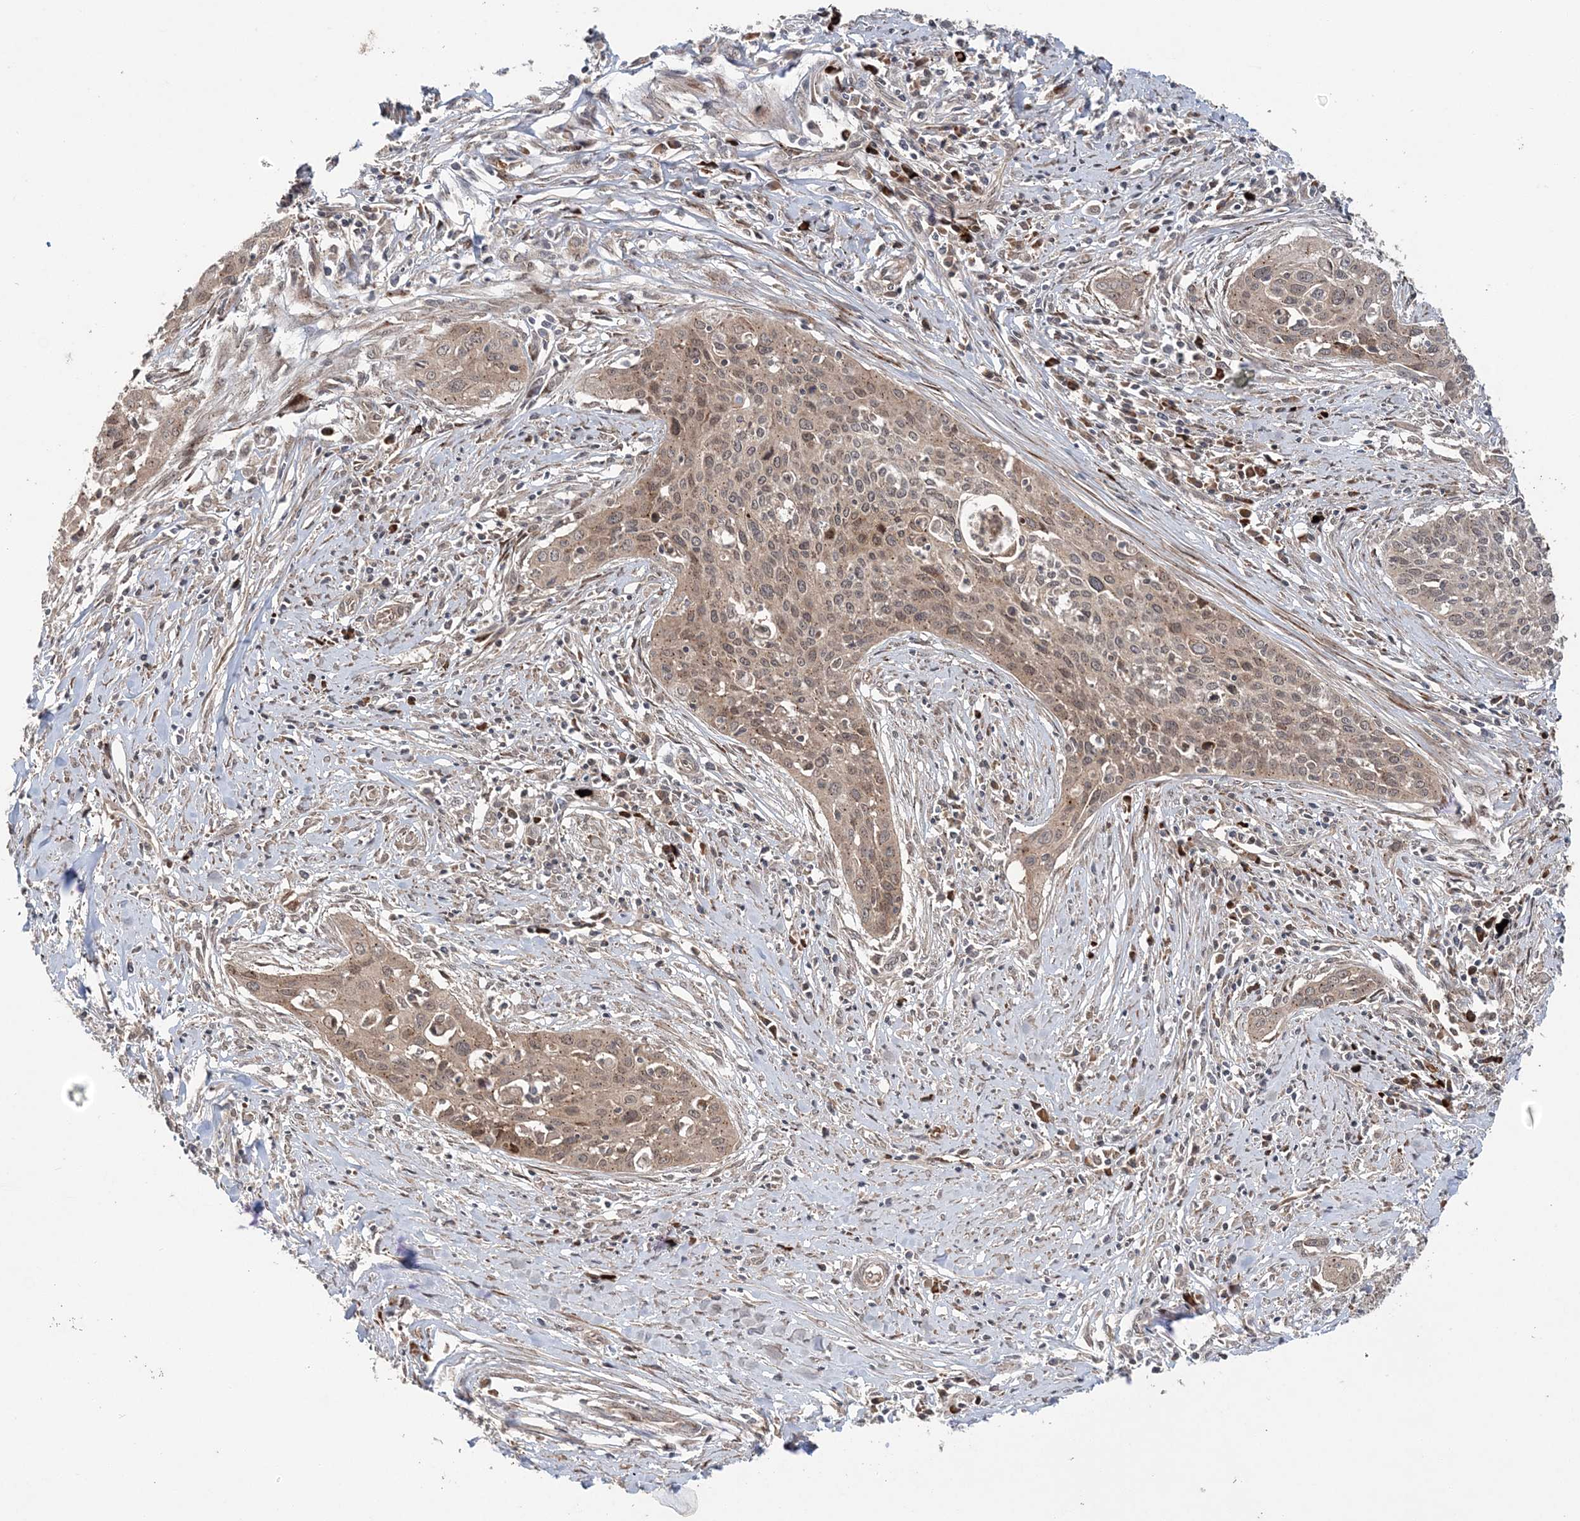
{"staining": {"intensity": "weak", "quantity": "25%-75%", "location": "cytoplasmic/membranous"}, "tissue": "cervical cancer", "cell_type": "Tumor cells", "image_type": "cancer", "snomed": [{"axis": "morphology", "description": "Squamous cell carcinoma, NOS"}, {"axis": "topography", "description": "Cervix"}], "caption": "Tumor cells demonstrate weak cytoplasmic/membranous expression in about 25%-75% of cells in cervical cancer.", "gene": "UBTD2", "patient": {"sex": "female", "age": 34}}